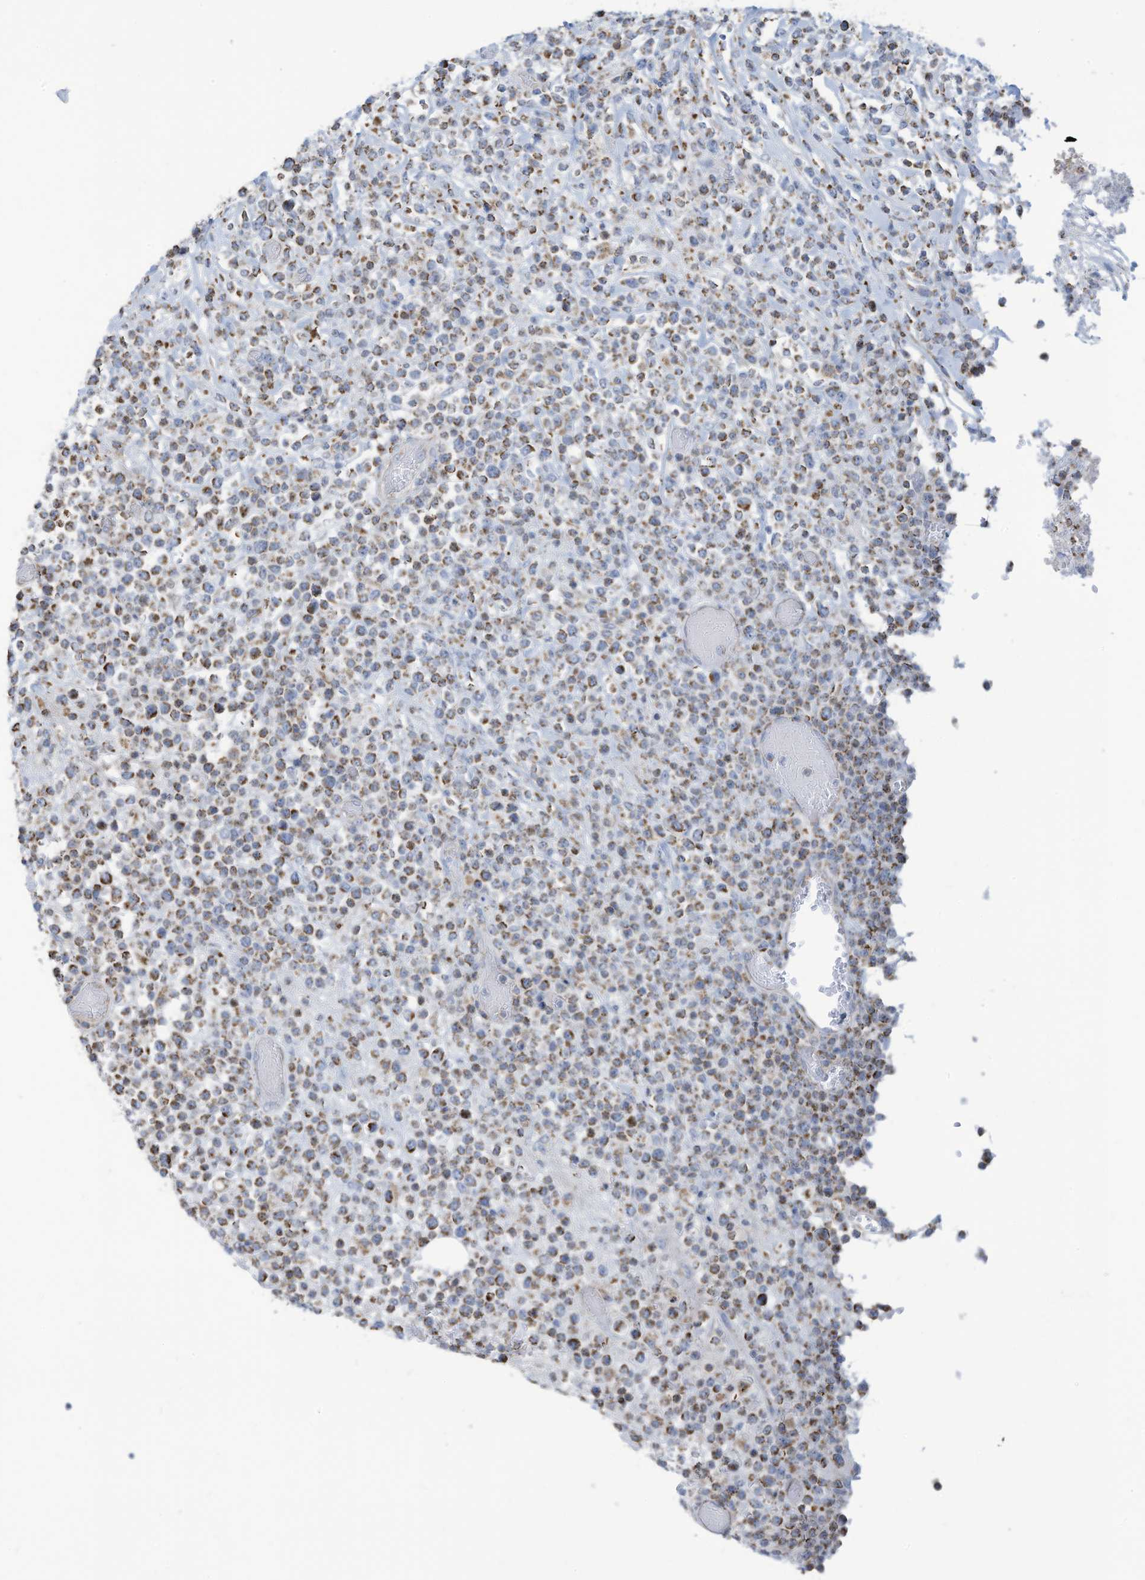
{"staining": {"intensity": "moderate", "quantity": "25%-75%", "location": "cytoplasmic/membranous"}, "tissue": "lymphoma", "cell_type": "Tumor cells", "image_type": "cancer", "snomed": [{"axis": "morphology", "description": "Malignant lymphoma, non-Hodgkin's type, High grade"}, {"axis": "topography", "description": "Colon"}], "caption": "Protein staining shows moderate cytoplasmic/membranous expression in about 25%-75% of tumor cells in malignant lymphoma, non-Hodgkin's type (high-grade).", "gene": "NLN", "patient": {"sex": "female", "age": 53}}